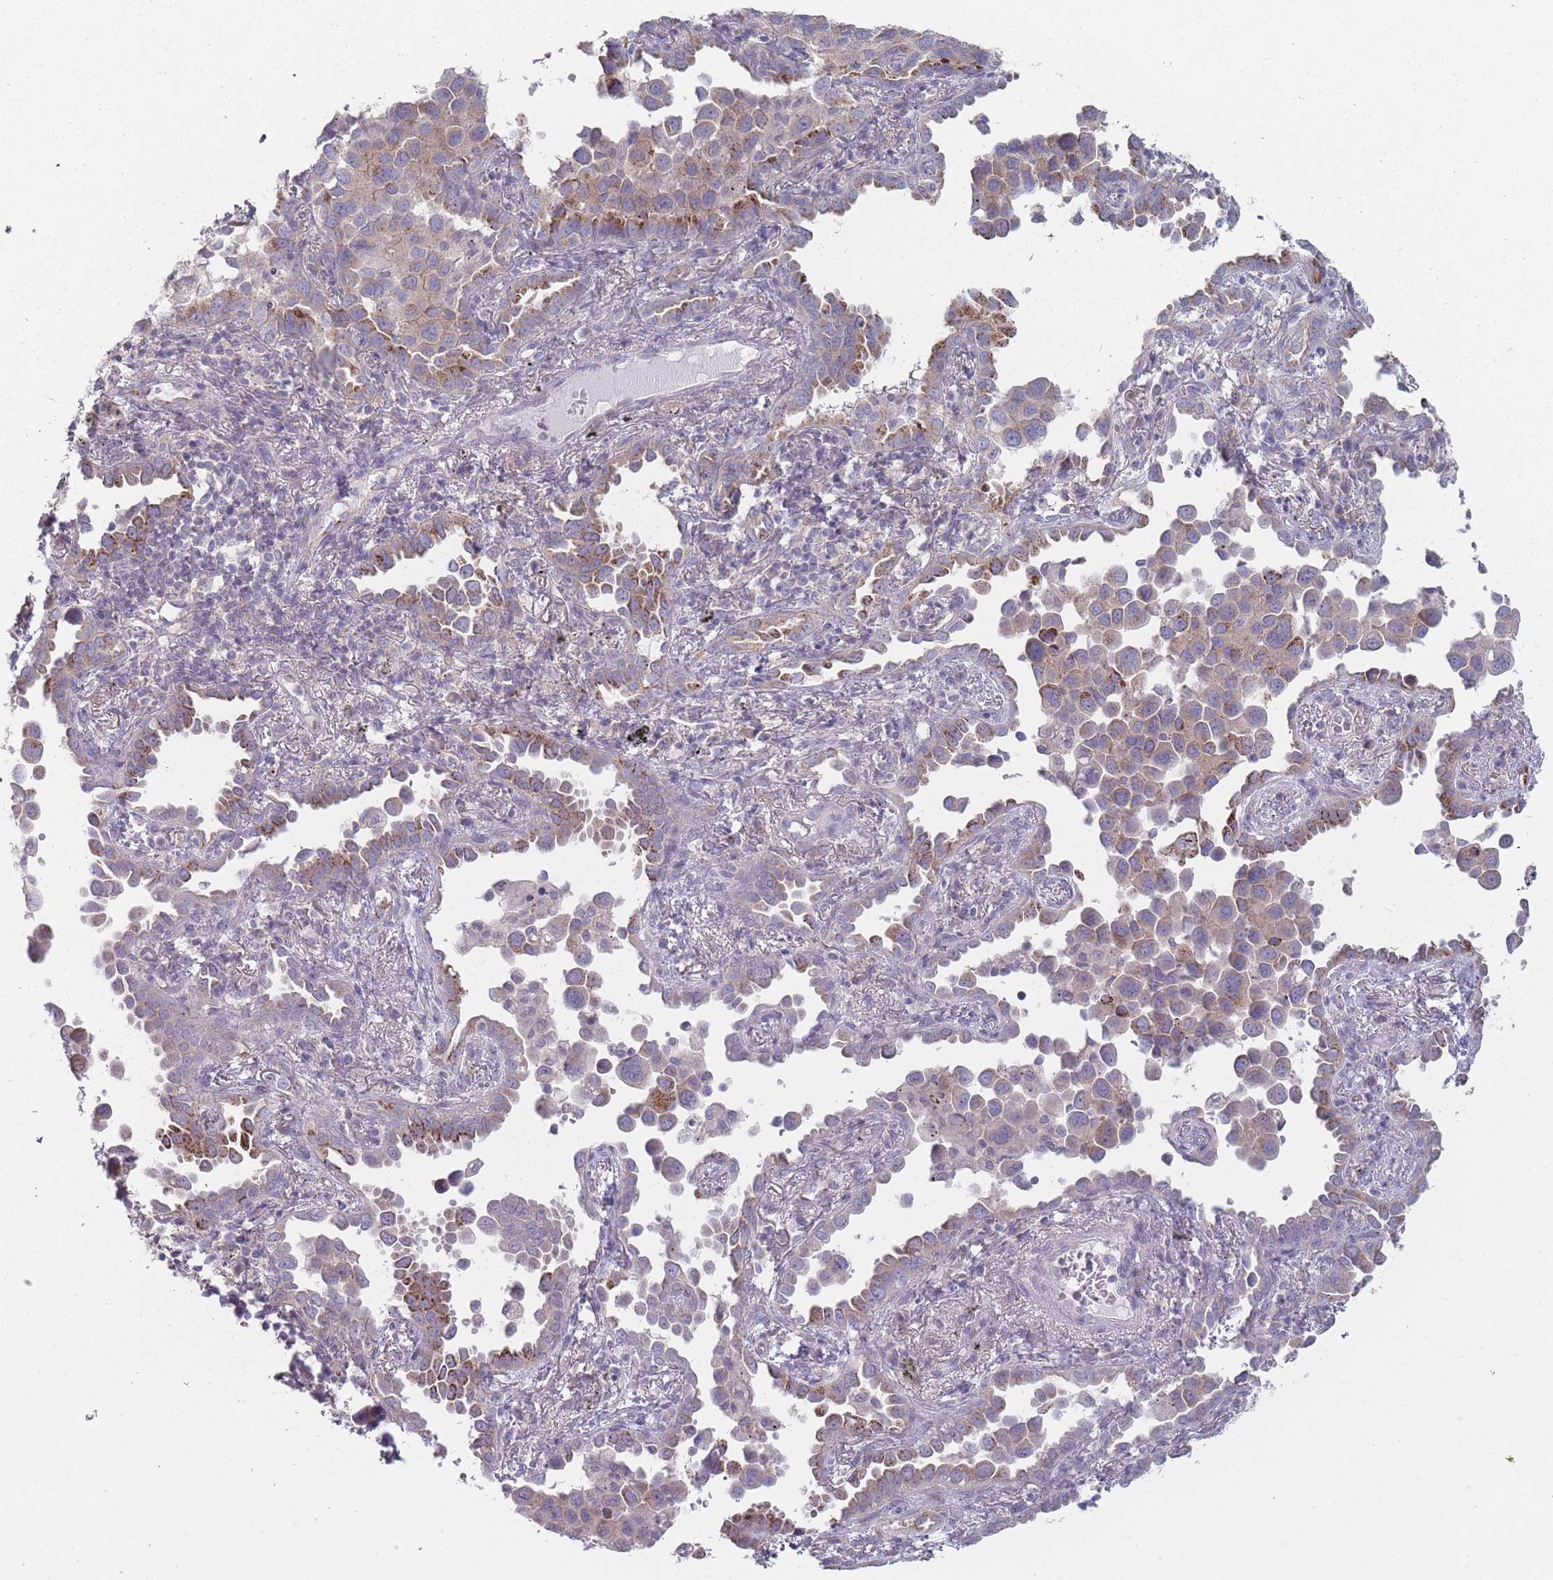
{"staining": {"intensity": "moderate", "quantity": "<25%", "location": "cytoplasmic/membranous"}, "tissue": "lung cancer", "cell_type": "Tumor cells", "image_type": "cancer", "snomed": [{"axis": "morphology", "description": "Adenocarcinoma, NOS"}, {"axis": "topography", "description": "Lung"}], "caption": "An image of lung adenocarcinoma stained for a protein displays moderate cytoplasmic/membranous brown staining in tumor cells.", "gene": "AKAIN1", "patient": {"sex": "male", "age": 67}}